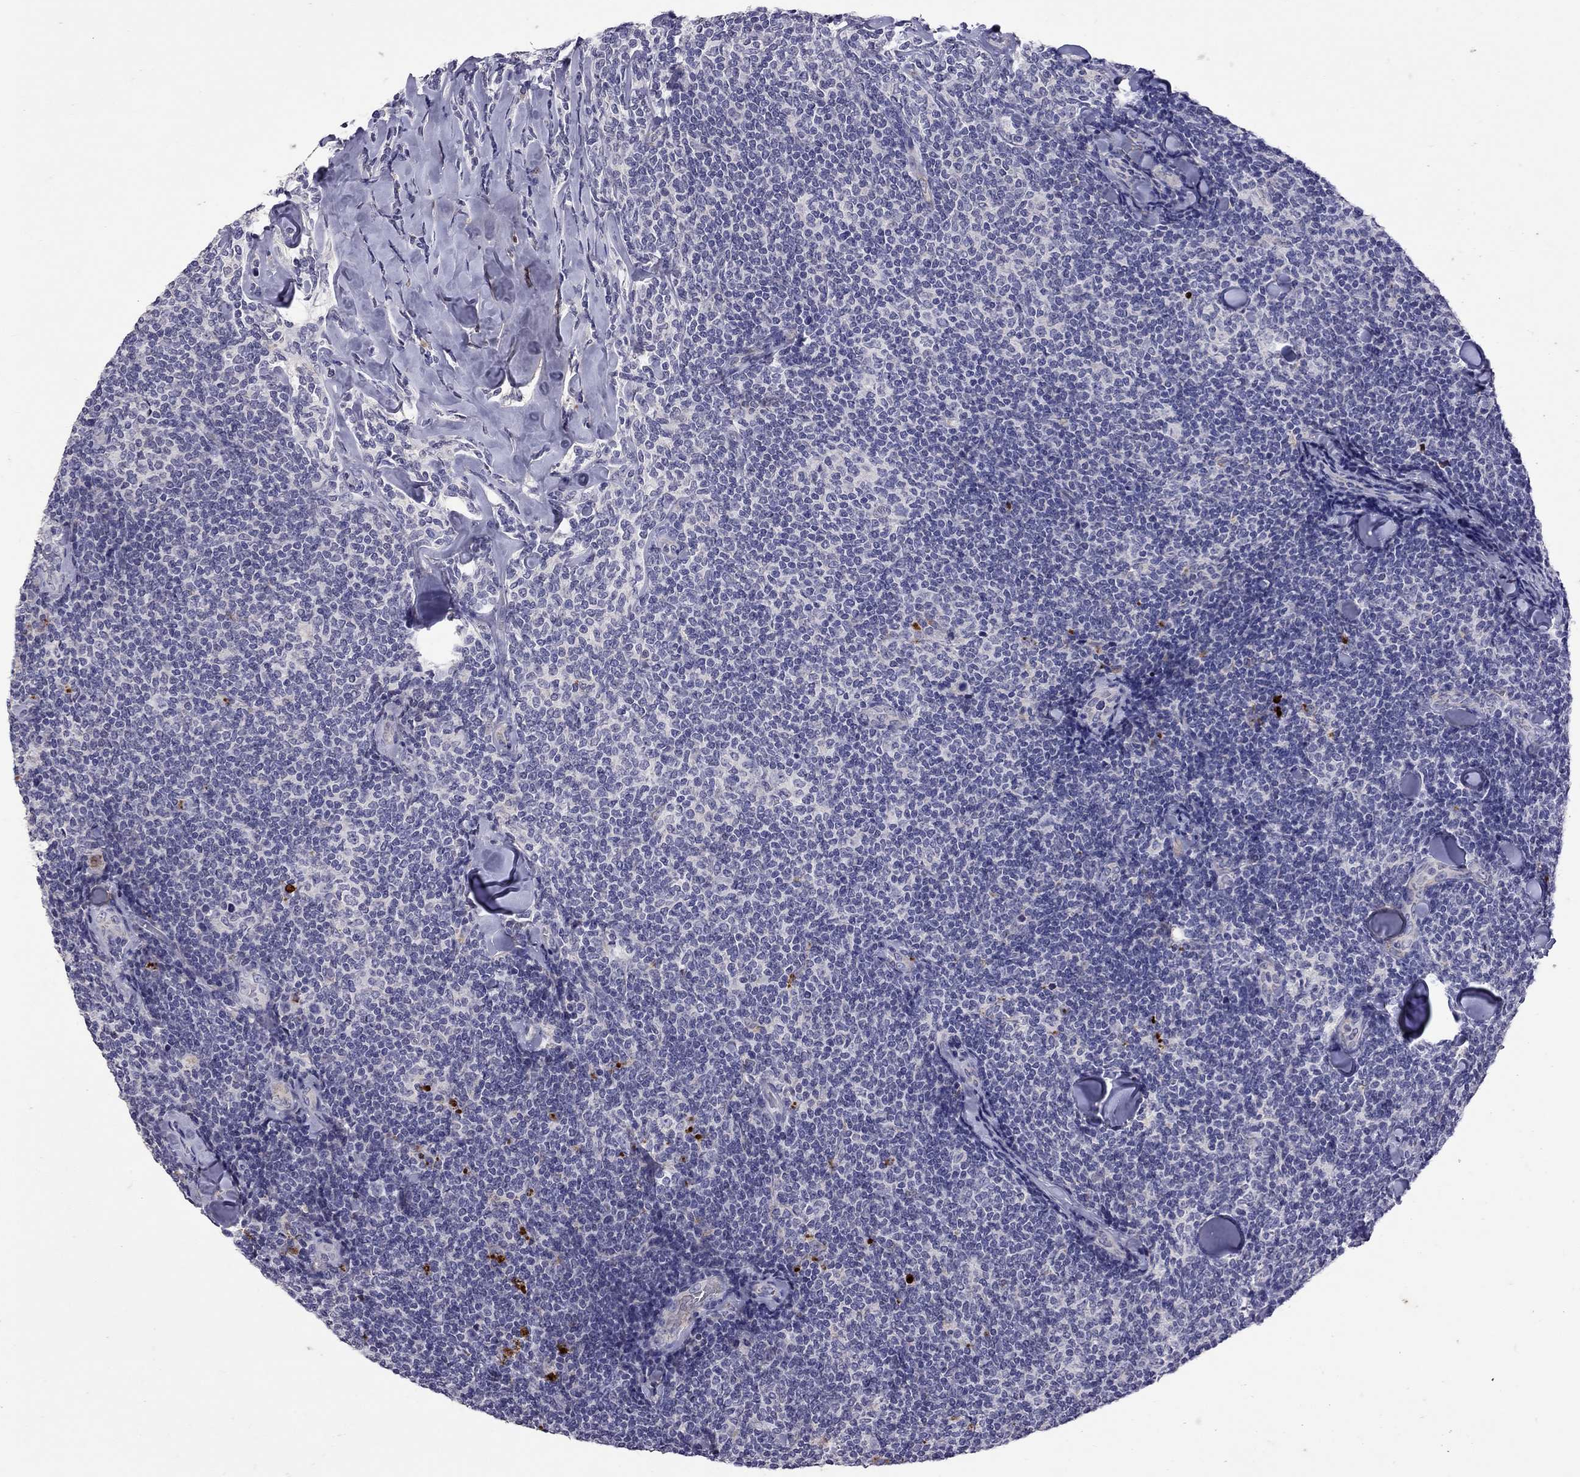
{"staining": {"intensity": "negative", "quantity": "none", "location": "none"}, "tissue": "lymphoma", "cell_type": "Tumor cells", "image_type": "cancer", "snomed": [{"axis": "morphology", "description": "Malignant lymphoma, non-Hodgkin's type, Low grade"}, {"axis": "topography", "description": "Lymph node"}], "caption": "DAB (3,3'-diaminobenzidine) immunohistochemical staining of malignant lymphoma, non-Hodgkin's type (low-grade) reveals no significant staining in tumor cells. Brightfield microscopy of IHC stained with DAB (3,3'-diaminobenzidine) (brown) and hematoxylin (blue), captured at high magnification.", "gene": "SERPINA3", "patient": {"sex": "female", "age": 56}}